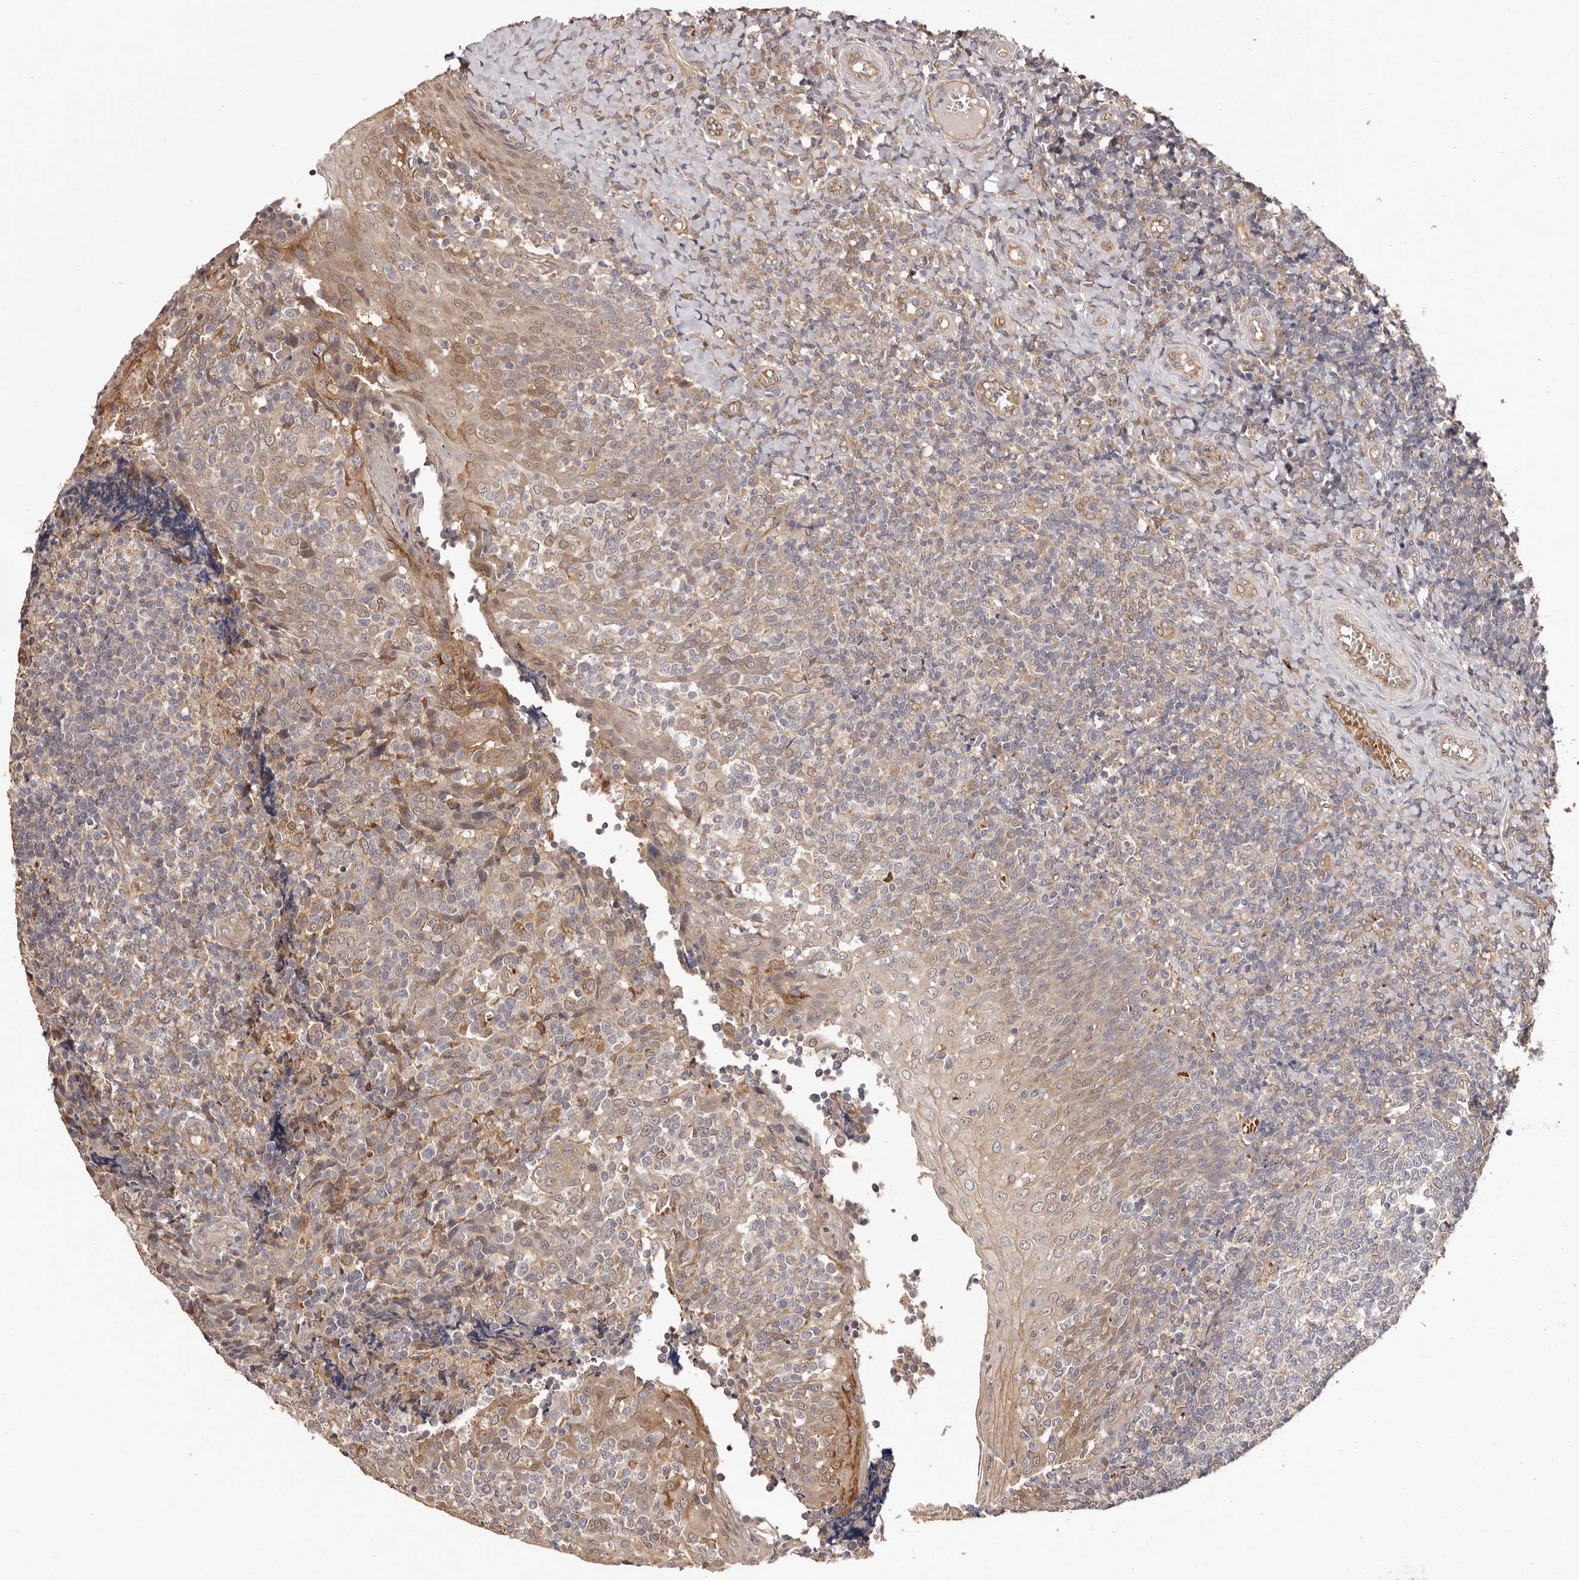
{"staining": {"intensity": "moderate", "quantity": "<25%", "location": "cytoplasmic/membranous"}, "tissue": "tonsil", "cell_type": "Germinal center cells", "image_type": "normal", "snomed": [{"axis": "morphology", "description": "Normal tissue, NOS"}, {"axis": "topography", "description": "Tonsil"}], "caption": "Unremarkable tonsil reveals moderate cytoplasmic/membranous staining in approximately <25% of germinal center cells, visualized by immunohistochemistry.", "gene": "UBR2", "patient": {"sex": "female", "age": 19}}